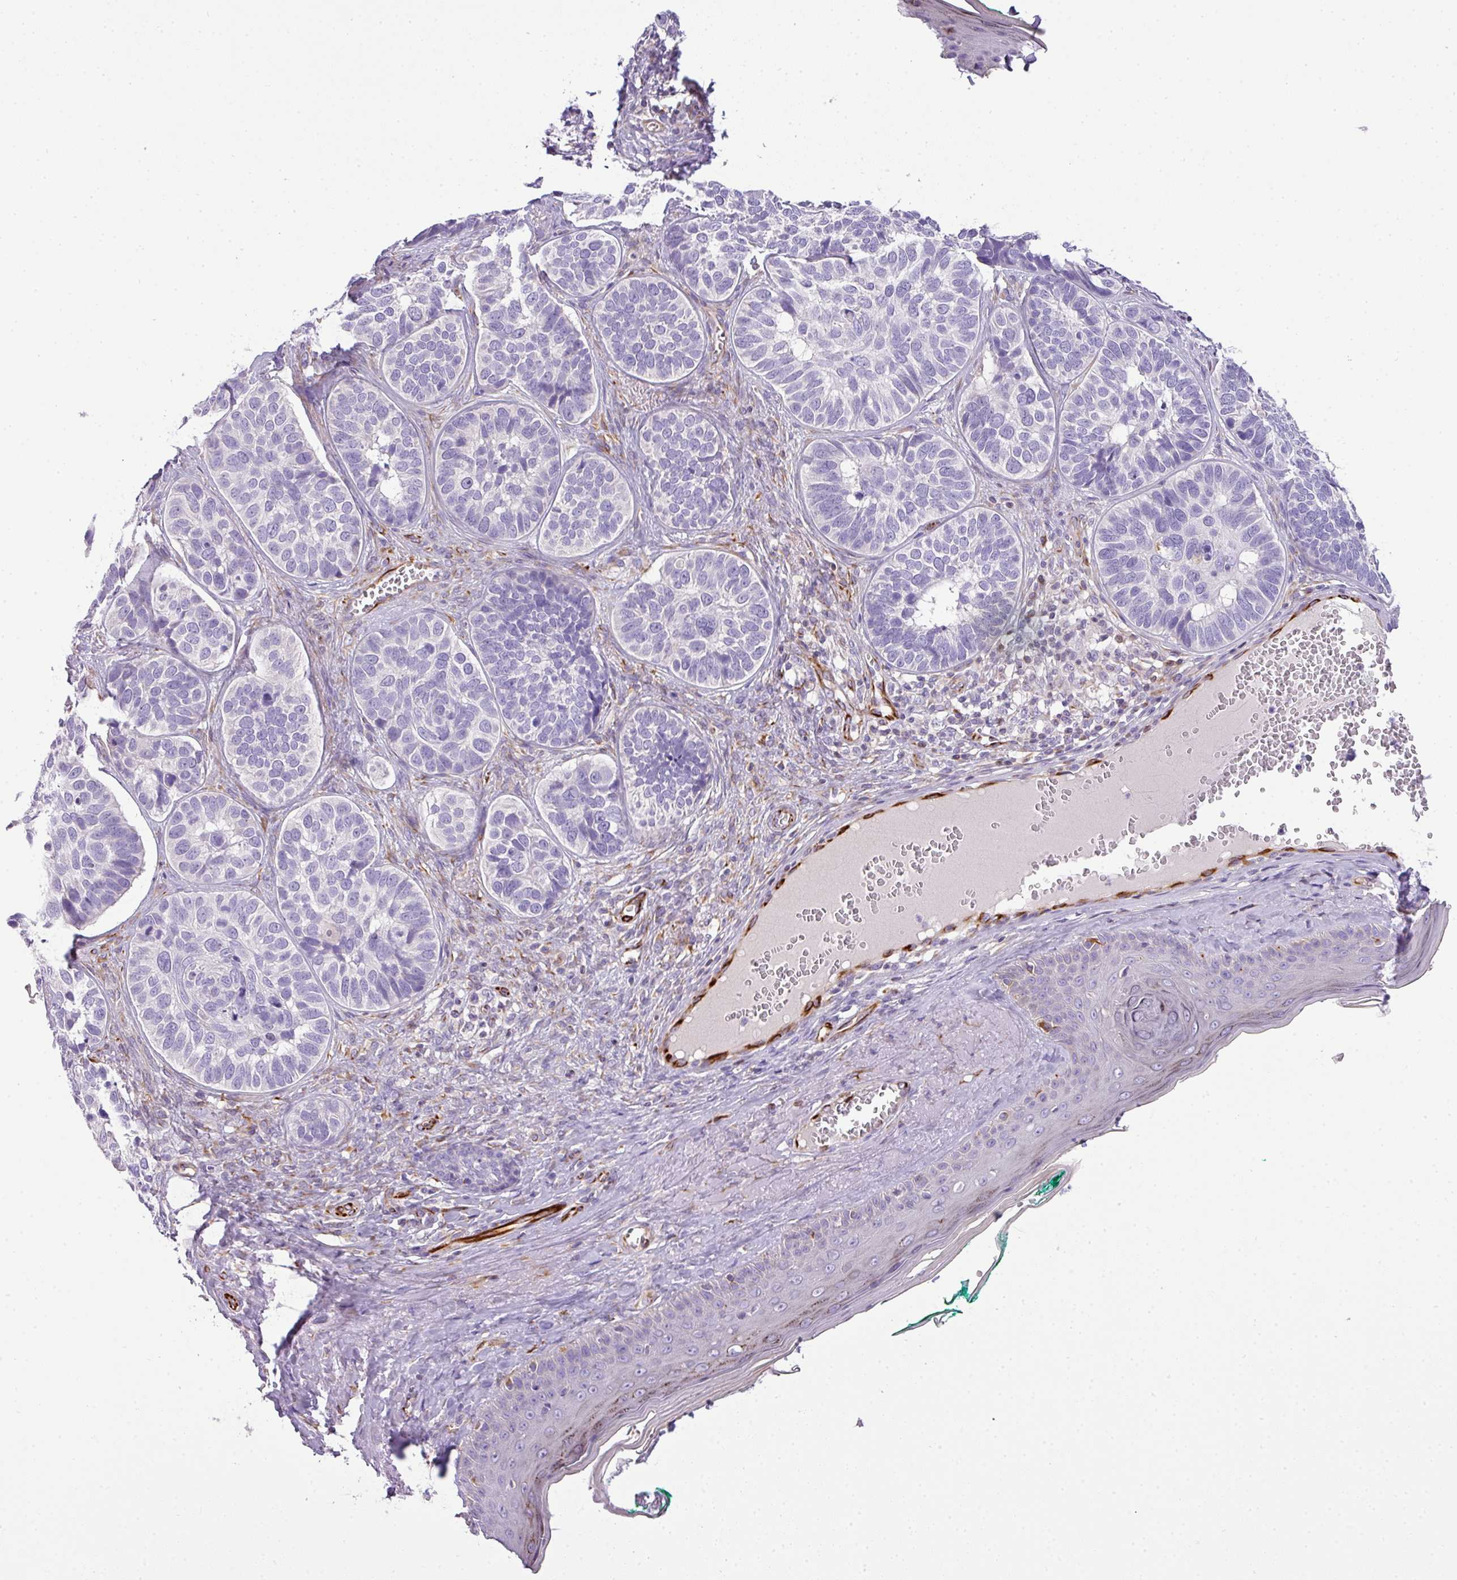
{"staining": {"intensity": "negative", "quantity": "none", "location": "none"}, "tissue": "skin cancer", "cell_type": "Tumor cells", "image_type": "cancer", "snomed": [{"axis": "morphology", "description": "Basal cell carcinoma"}, {"axis": "topography", "description": "Skin"}], "caption": "Immunohistochemistry (IHC) image of neoplastic tissue: skin cancer (basal cell carcinoma) stained with DAB shows no significant protein expression in tumor cells.", "gene": "ENSG00000273748", "patient": {"sex": "male", "age": 62}}